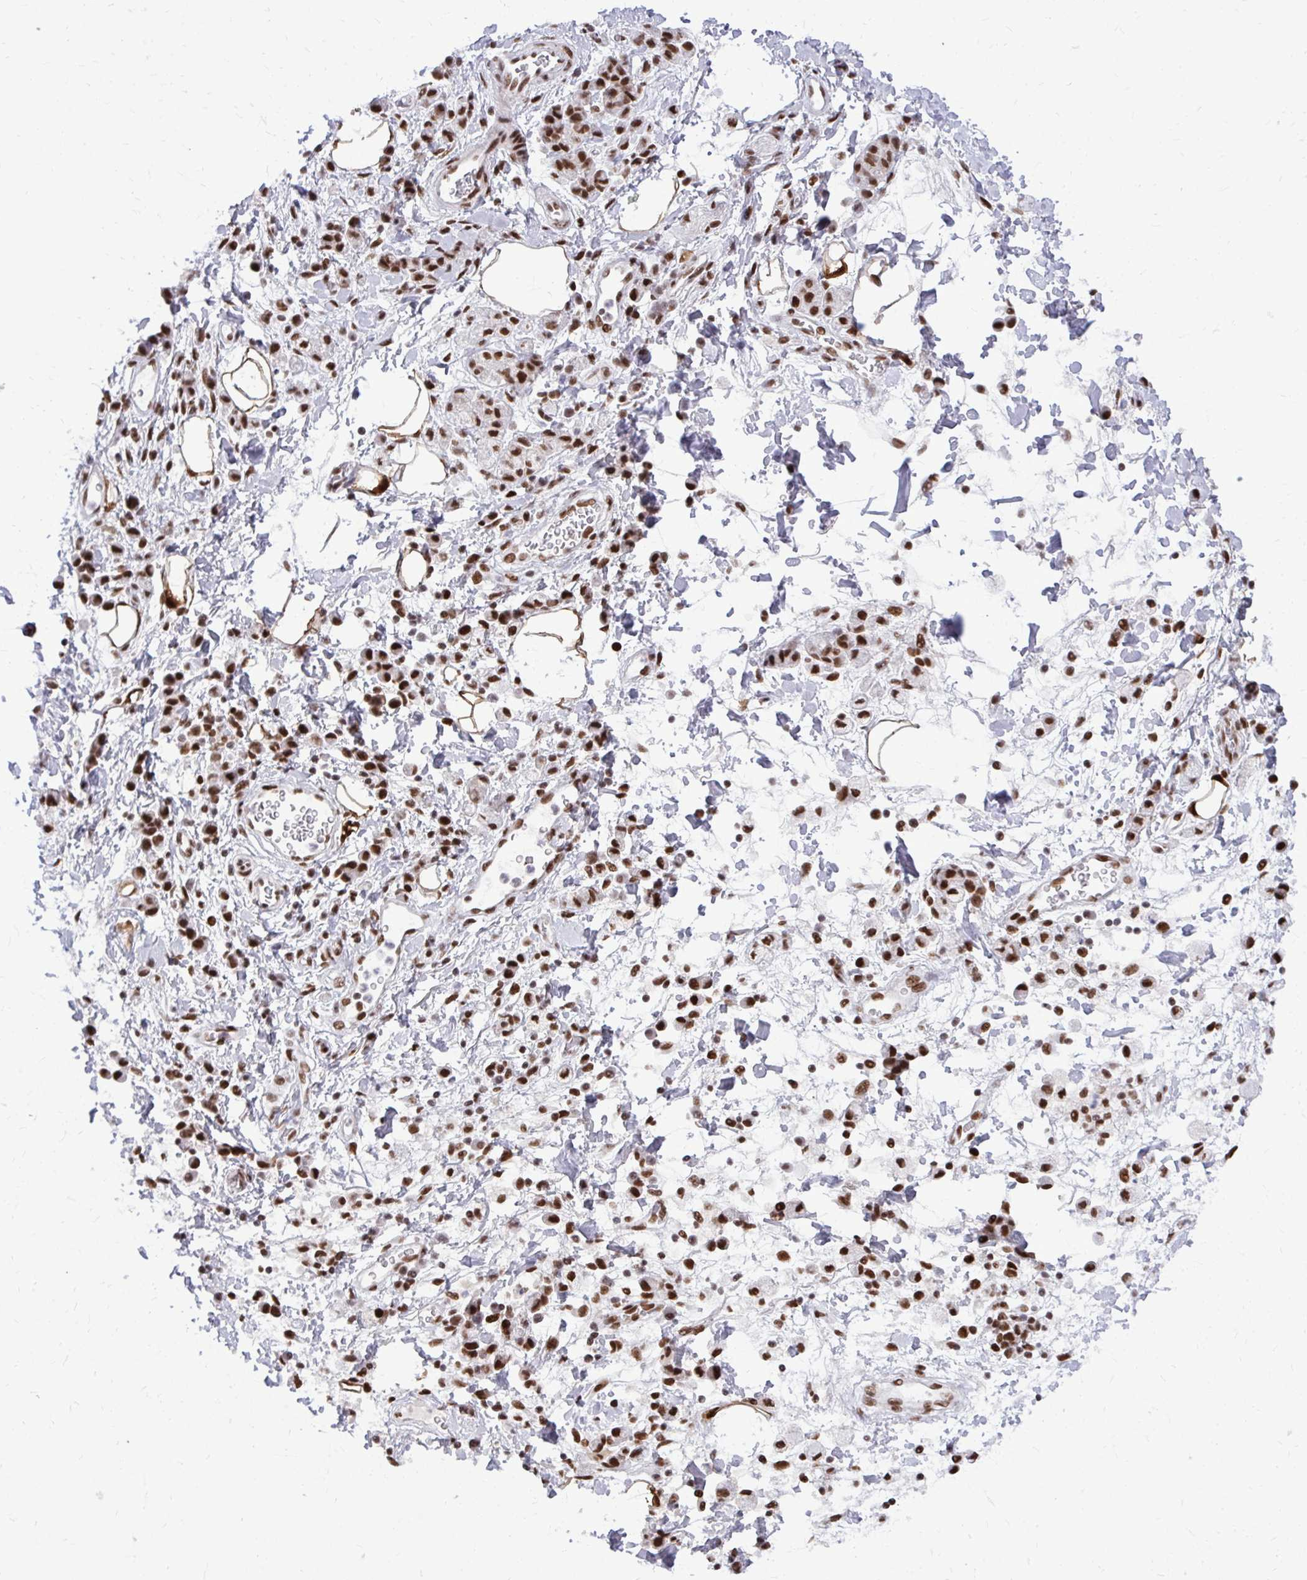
{"staining": {"intensity": "moderate", "quantity": ">75%", "location": "nuclear"}, "tissue": "stomach cancer", "cell_type": "Tumor cells", "image_type": "cancer", "snomed": [{"axis": "morphology", "description": "Adenocarcinoma, NOS"}, {"axis": "topography", "description": "Stomach"}], "caption": "Immunohistochemical staining of stomach cancer (adenocarcinoma) reveals moderate nuclear protein staining in about >75% of tumor cells.", "gene": "CDYL", "patient": {"sex": "male", "age": 77}}